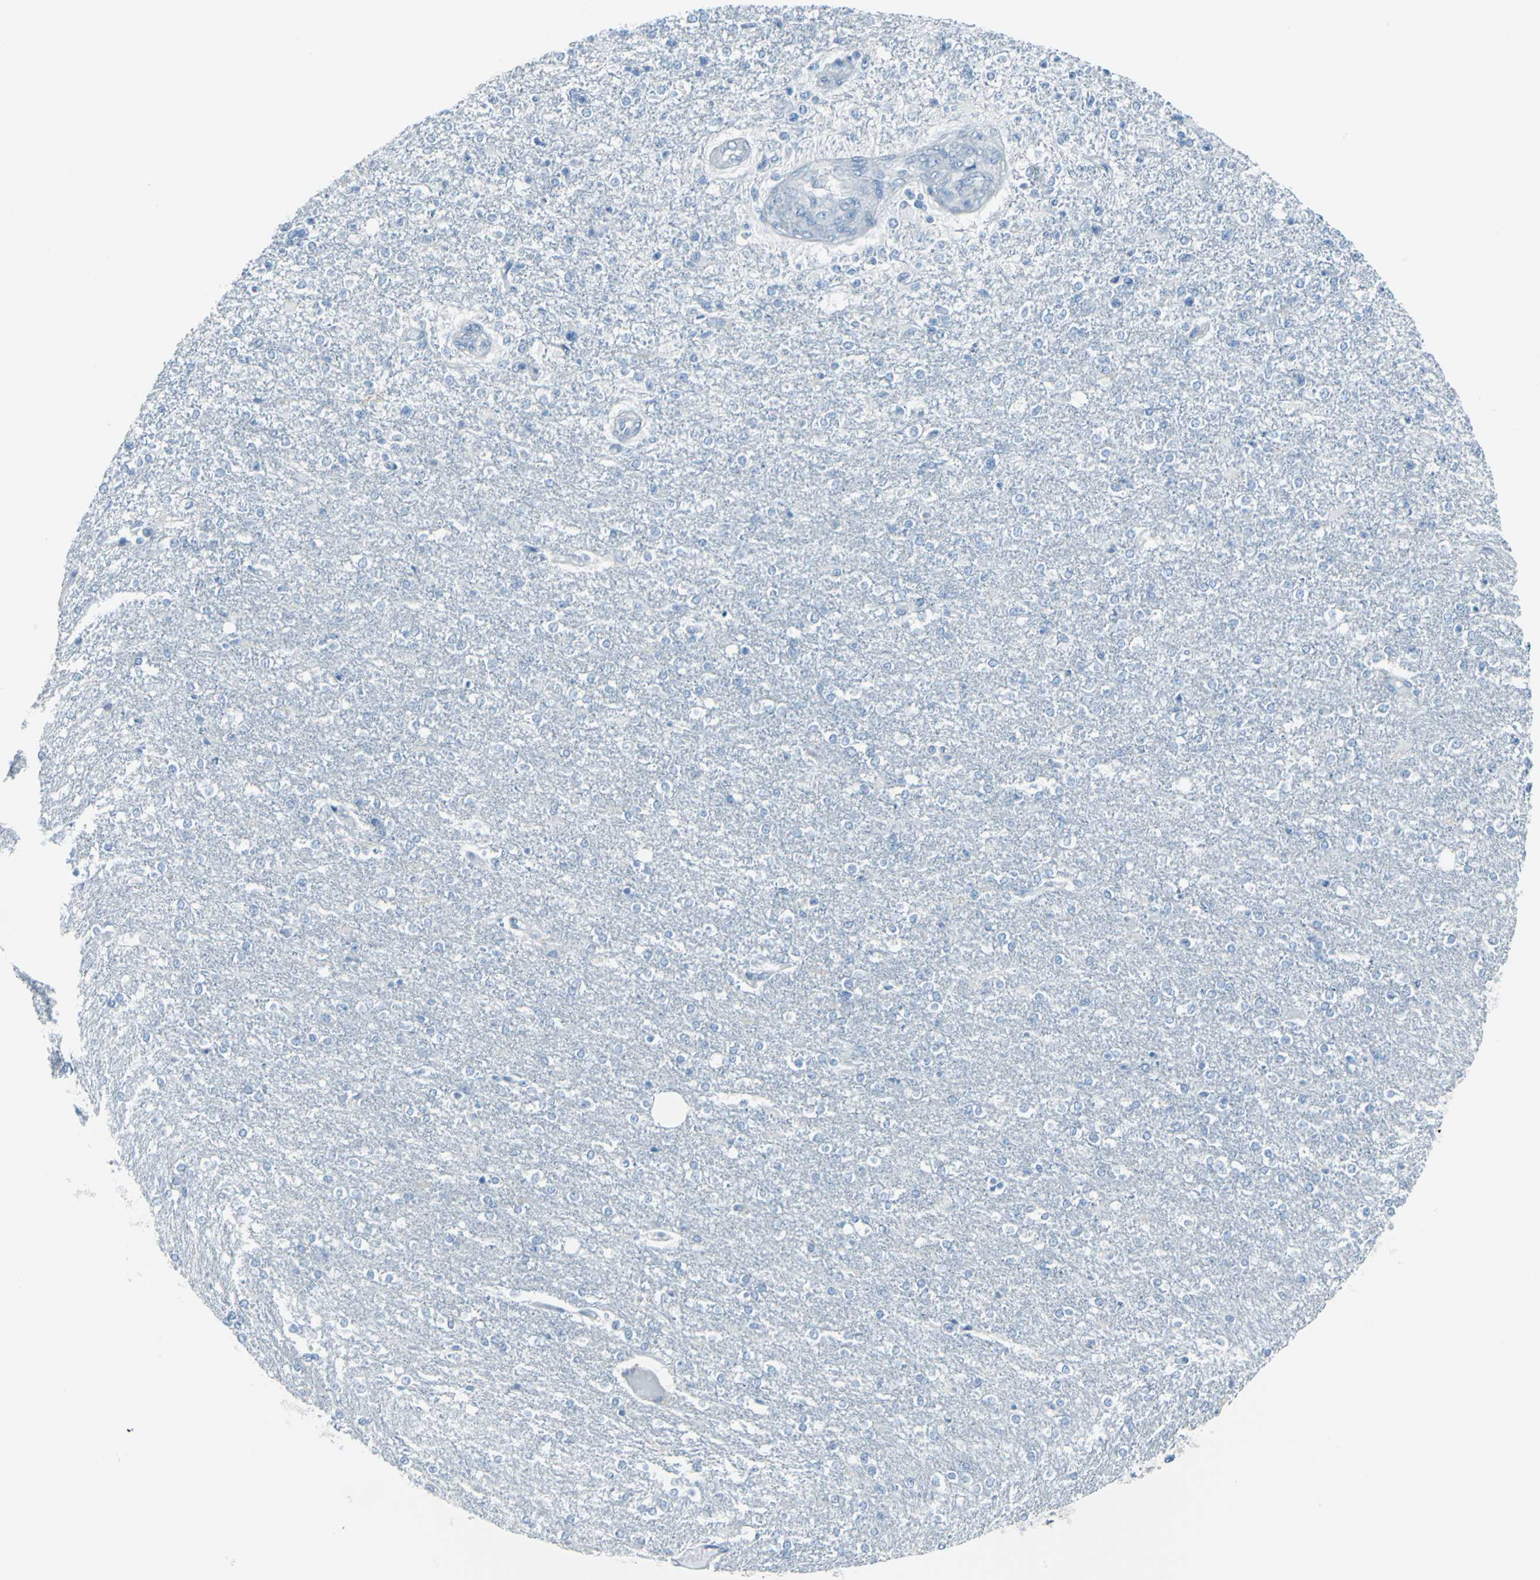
{"staining": {"intensity": "negative", "quantity": "none", "location": "none"}, "tissue": "glioma", "cell_type": "Tumor cells", "image_type": "cancer", "snomed": [{"axis": "morphology", "description": "Glioma, malignant, High grade"}, {"axis": "topography", "description": "Cerebral cortex"}], "caption": "Immunohistochemistry (IHC) micrograph of human glioma stained for a protein (brown), which displays no staining in tumor cells.", "gene": "DNAI2", "patient": {"sex": "male", "age": 76}}